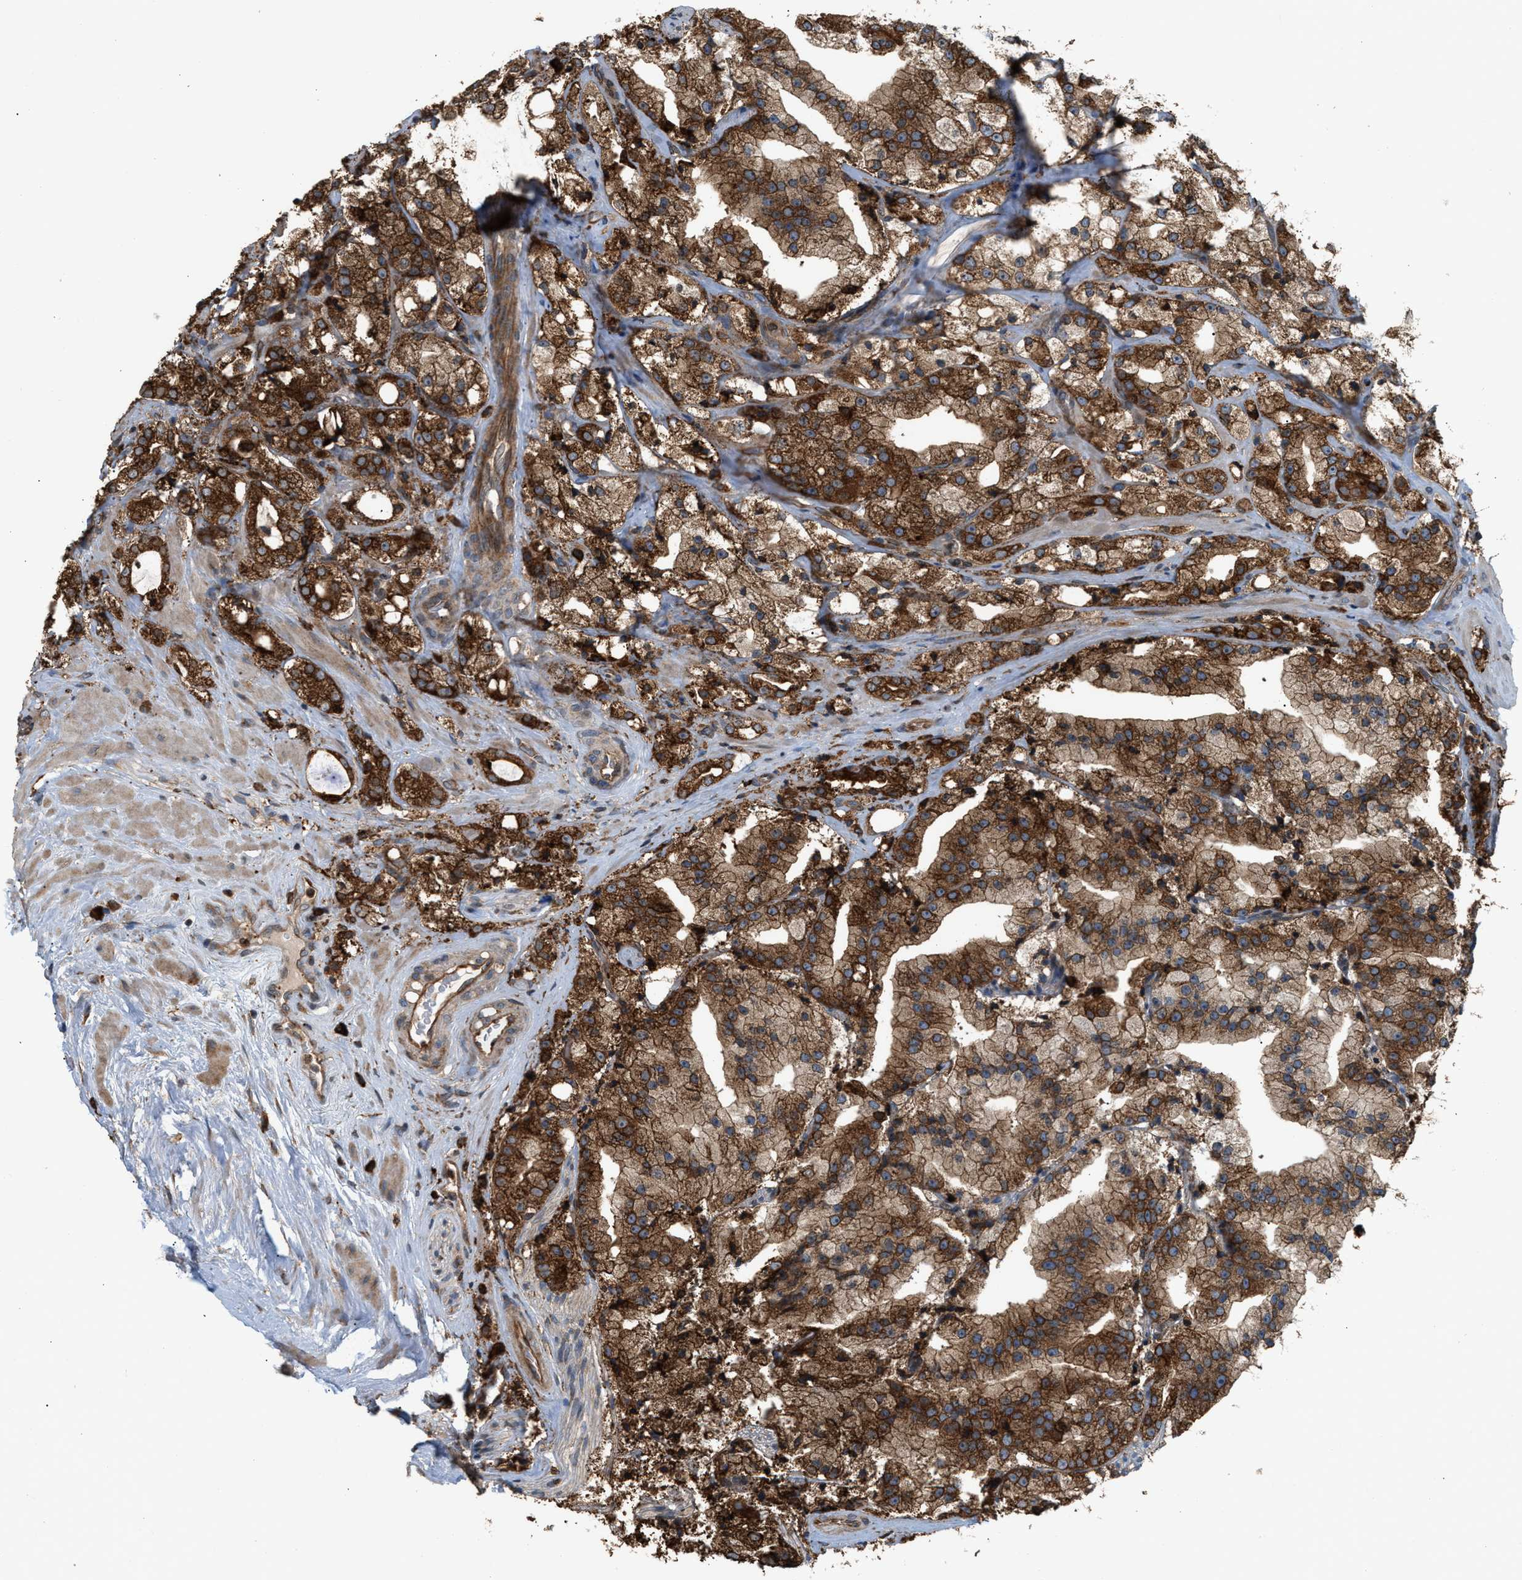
{"staining": {"intensity": "strong", "quantity": ">75%", "location": "cytoplasmic/membranous"}, "tissue": "prostate cancer", "cell_type": "Tumor cells", "image_type": "cancer", "snomed": [{"axis": "morphology", "description": "Adenocarcinoma, High grade"}, {"axis": "topography", "description": "Prostate"}], "caption": "A high-resolution image shows immunohistochemistry staining of prostate cancer (adenocarcinoma (high-grade)), which demonstrates strong cytoplasmic/membranous positivity in approximately >75% of tumor cells.", "gene": "BAIAP2L1", "patient": {"sex": "male", "age": 64}}